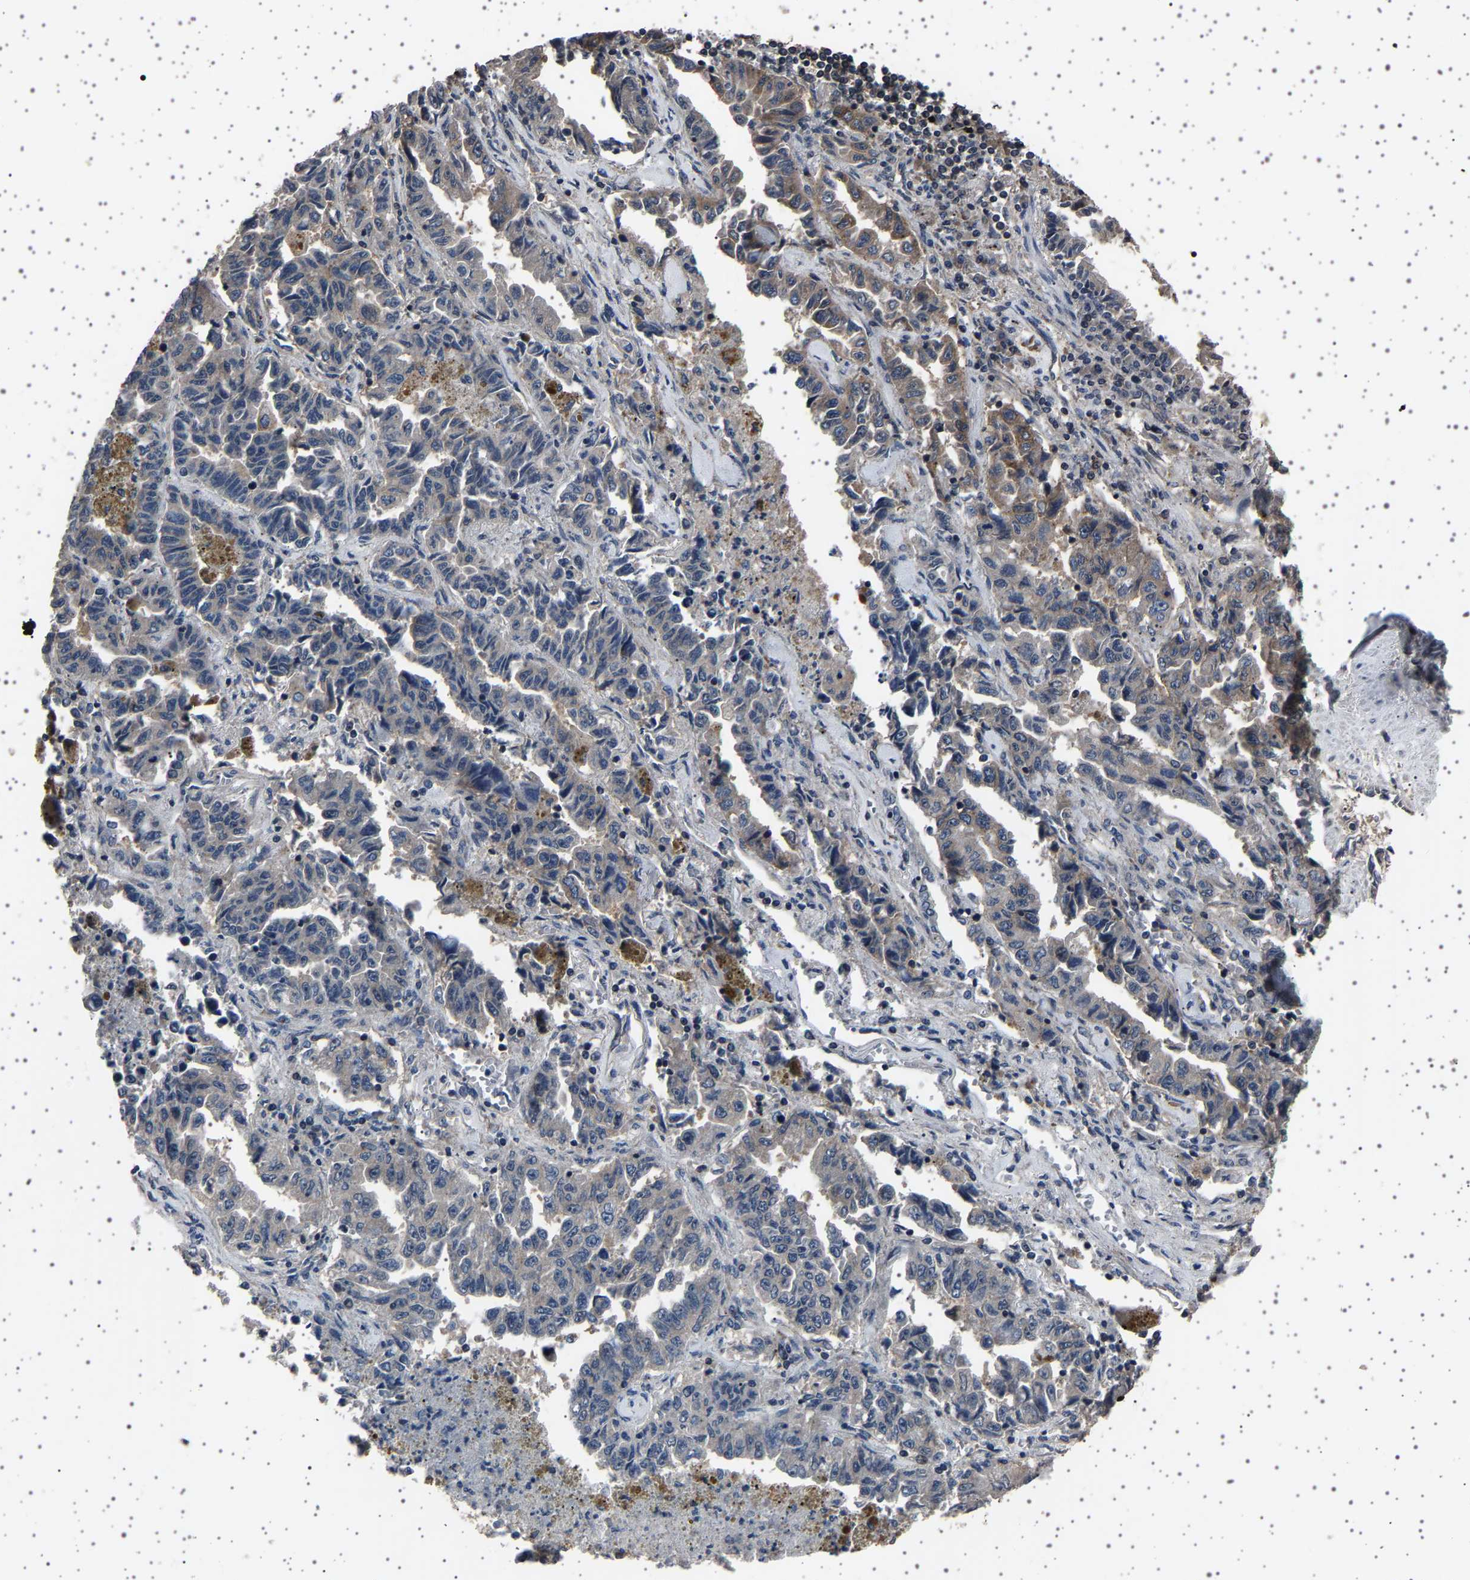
{"staining": {"intensity": "weak", "quantity": "<25%", "location": "cytoplasmic/membranous"}, "tissue": "lung cancer", "cell_type": "Tumor cells", "image_type": "cancer", "snomed": [{"axis": "morphology", "description": "Adenocarcinoma, NOS"}, {"axis": "topography", "description": "Lung"}], "caption": "Tumor cells are negative for protein expression in human adenocarcinoma (lung).", "gene": "NCKAP1", "patient": {"sex": "female", "age": 51}}